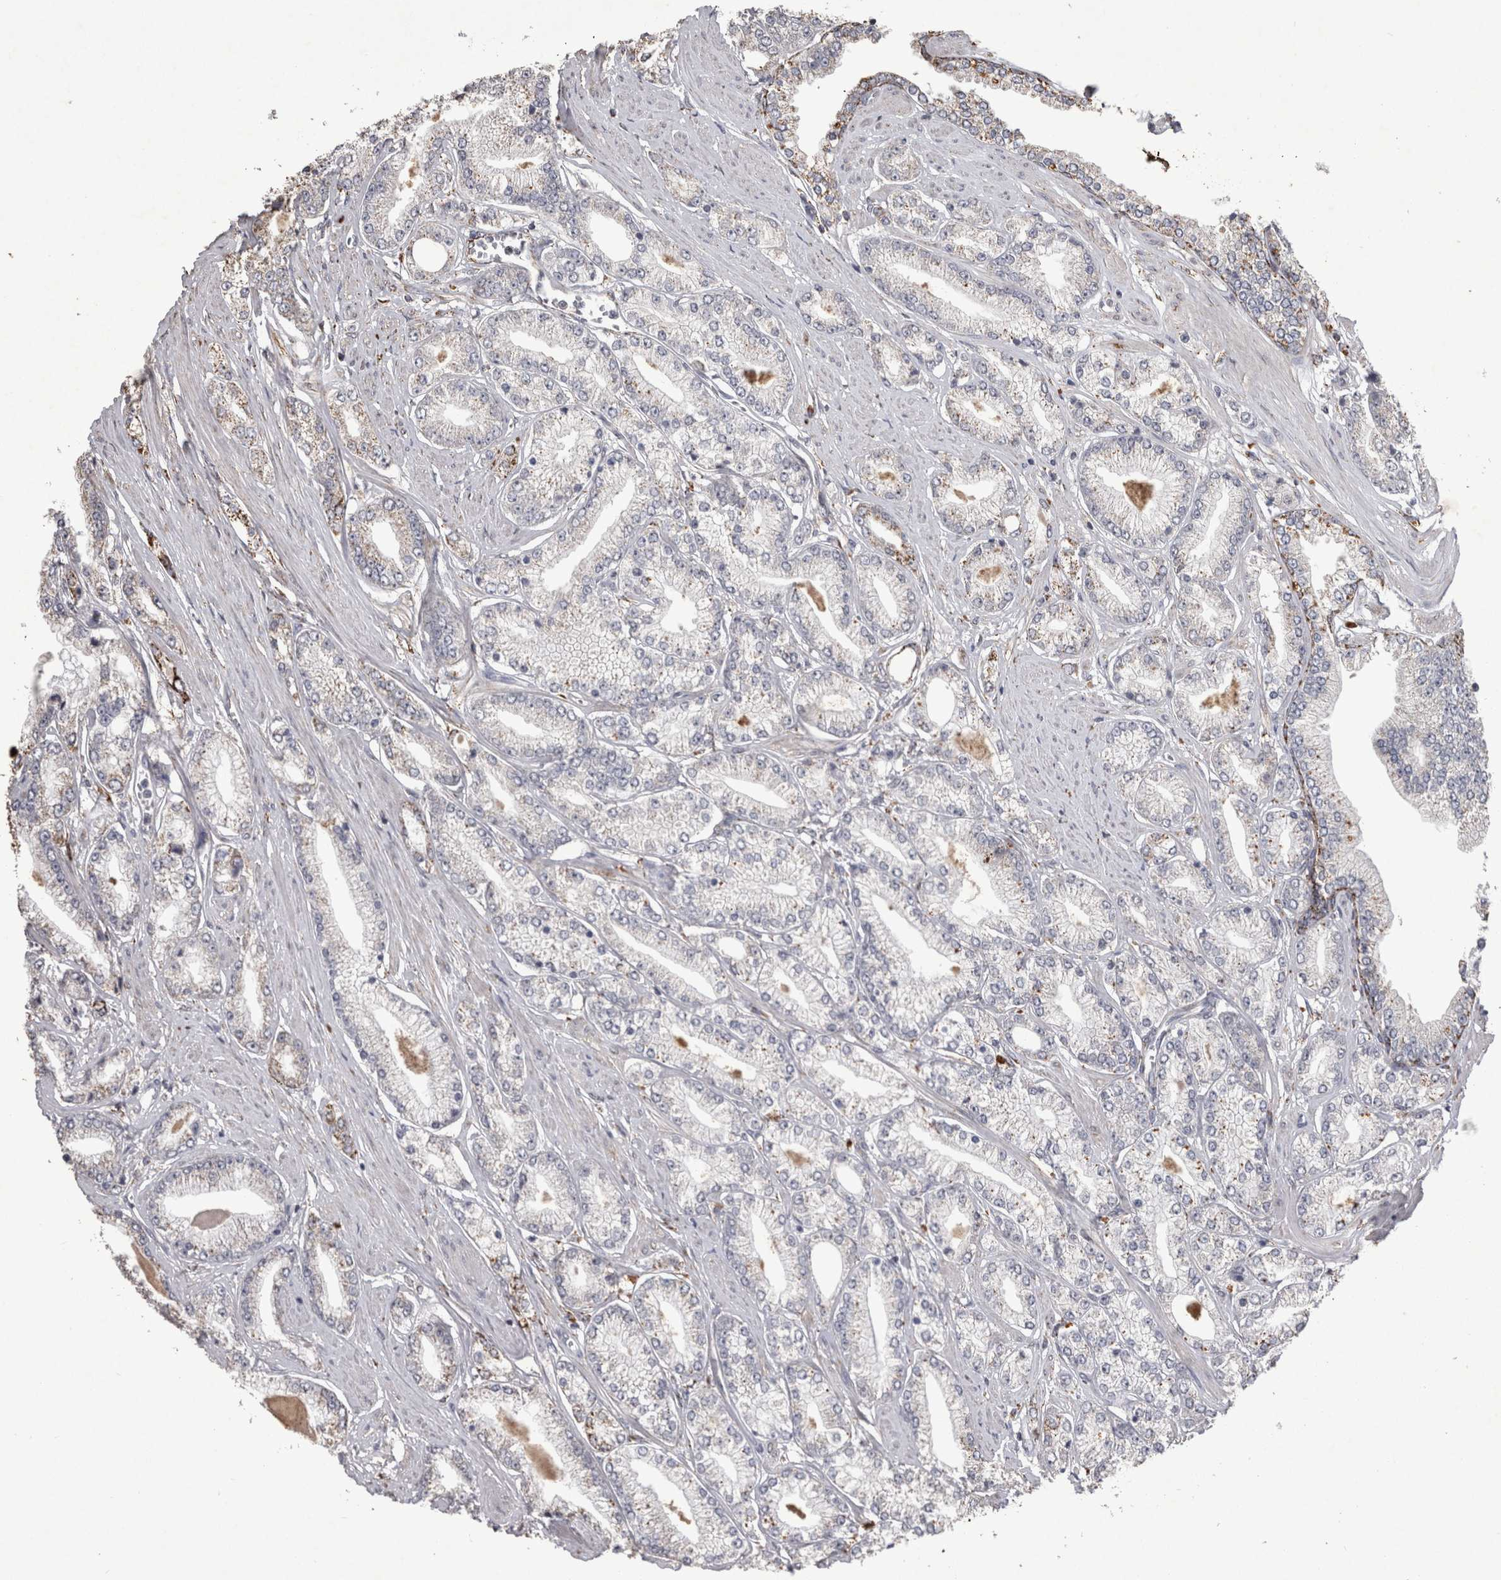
{"staining": {"intensity": "moderate", "quantity": "<25%", "location": "cytoplasmic/membranous"}, "tissue": "prostate cancer", "cell_type": "Tumor cells", "image_type": "cancer", "snomed": [{"axis": "morphology", "description": "Adenocarcinoma, Low grade"}, {"axis": "topography", "description": "Prostate"}], "caption": "High-magnification brightfield microscopy of prostate cancer (adenocarcinoma (low-grade)) stained with DAB (brown) and counterstained with hematoxylin (blue). tumor cells exhibit moderate cytoplasmic/membranous staining is identified in about<25% of cells. (brown staining indicates protein expression, while blue staining denotes nuclei).", "gene": "DKK3", "patient": {"sex": "male", "age": 62}}